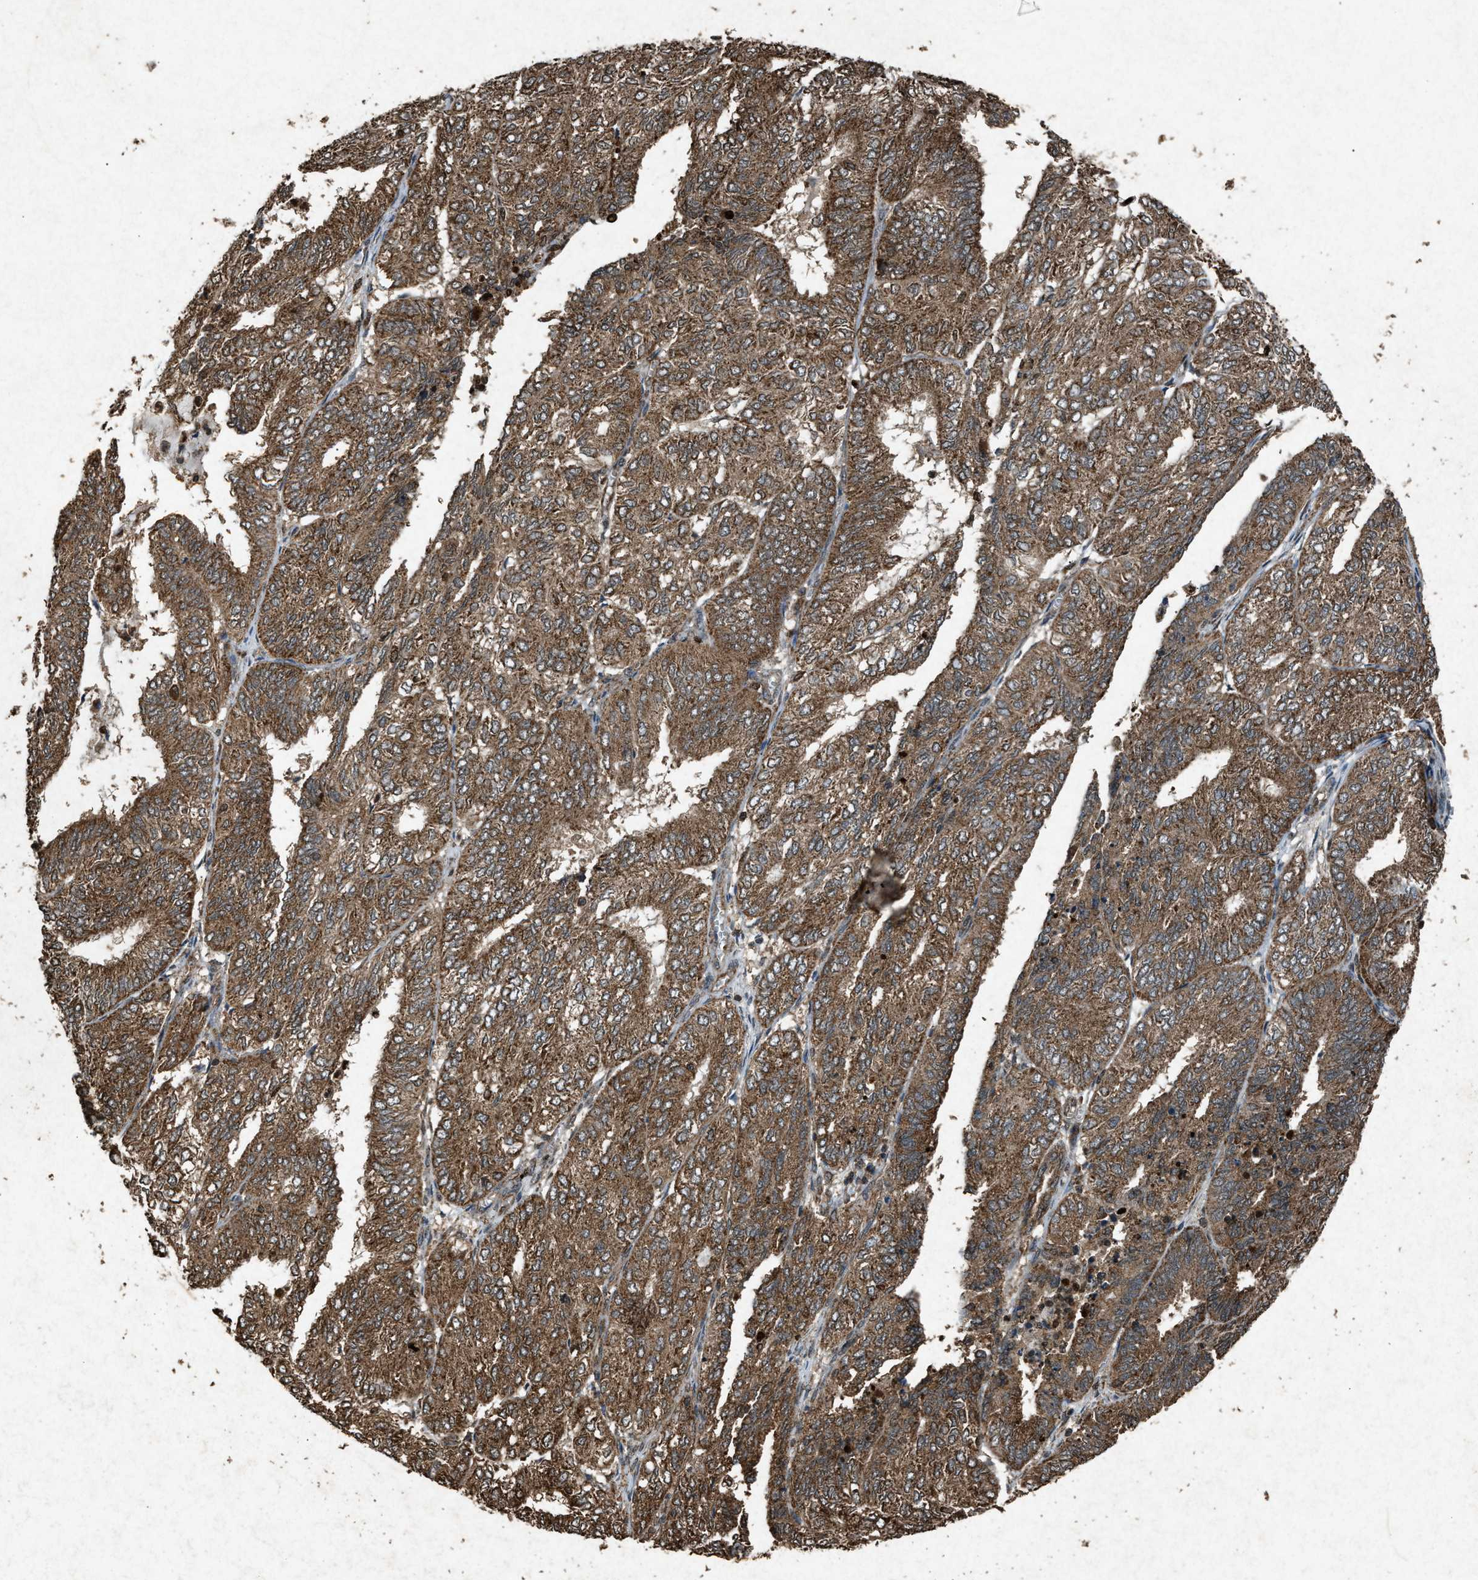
{"staining": {"intensity": "moderate", "quantity": ">75%", "location": "cytoplasmic/membranous"}, "tissue": "endometrial cancer", "cell_type": "Tumor cells", "image_type": "cancer", "snomed": [{"axis": "morphology", "description": "Adenocarcinoma, NOS"}, {"axis": "topography", "description": "Uterus"}], "caption": "A medium amount of moderate cytoplasmic/membranous expression is identified in approximately >75% of tumor cells in endometrial adenocarcinoma tissue. (DAB (3,3'-diaminobenzidine) = brown stain, brightfield microscopy at high magnification).", "gene": "OAS1", "patient": {"sex": "female", "age": 60}}